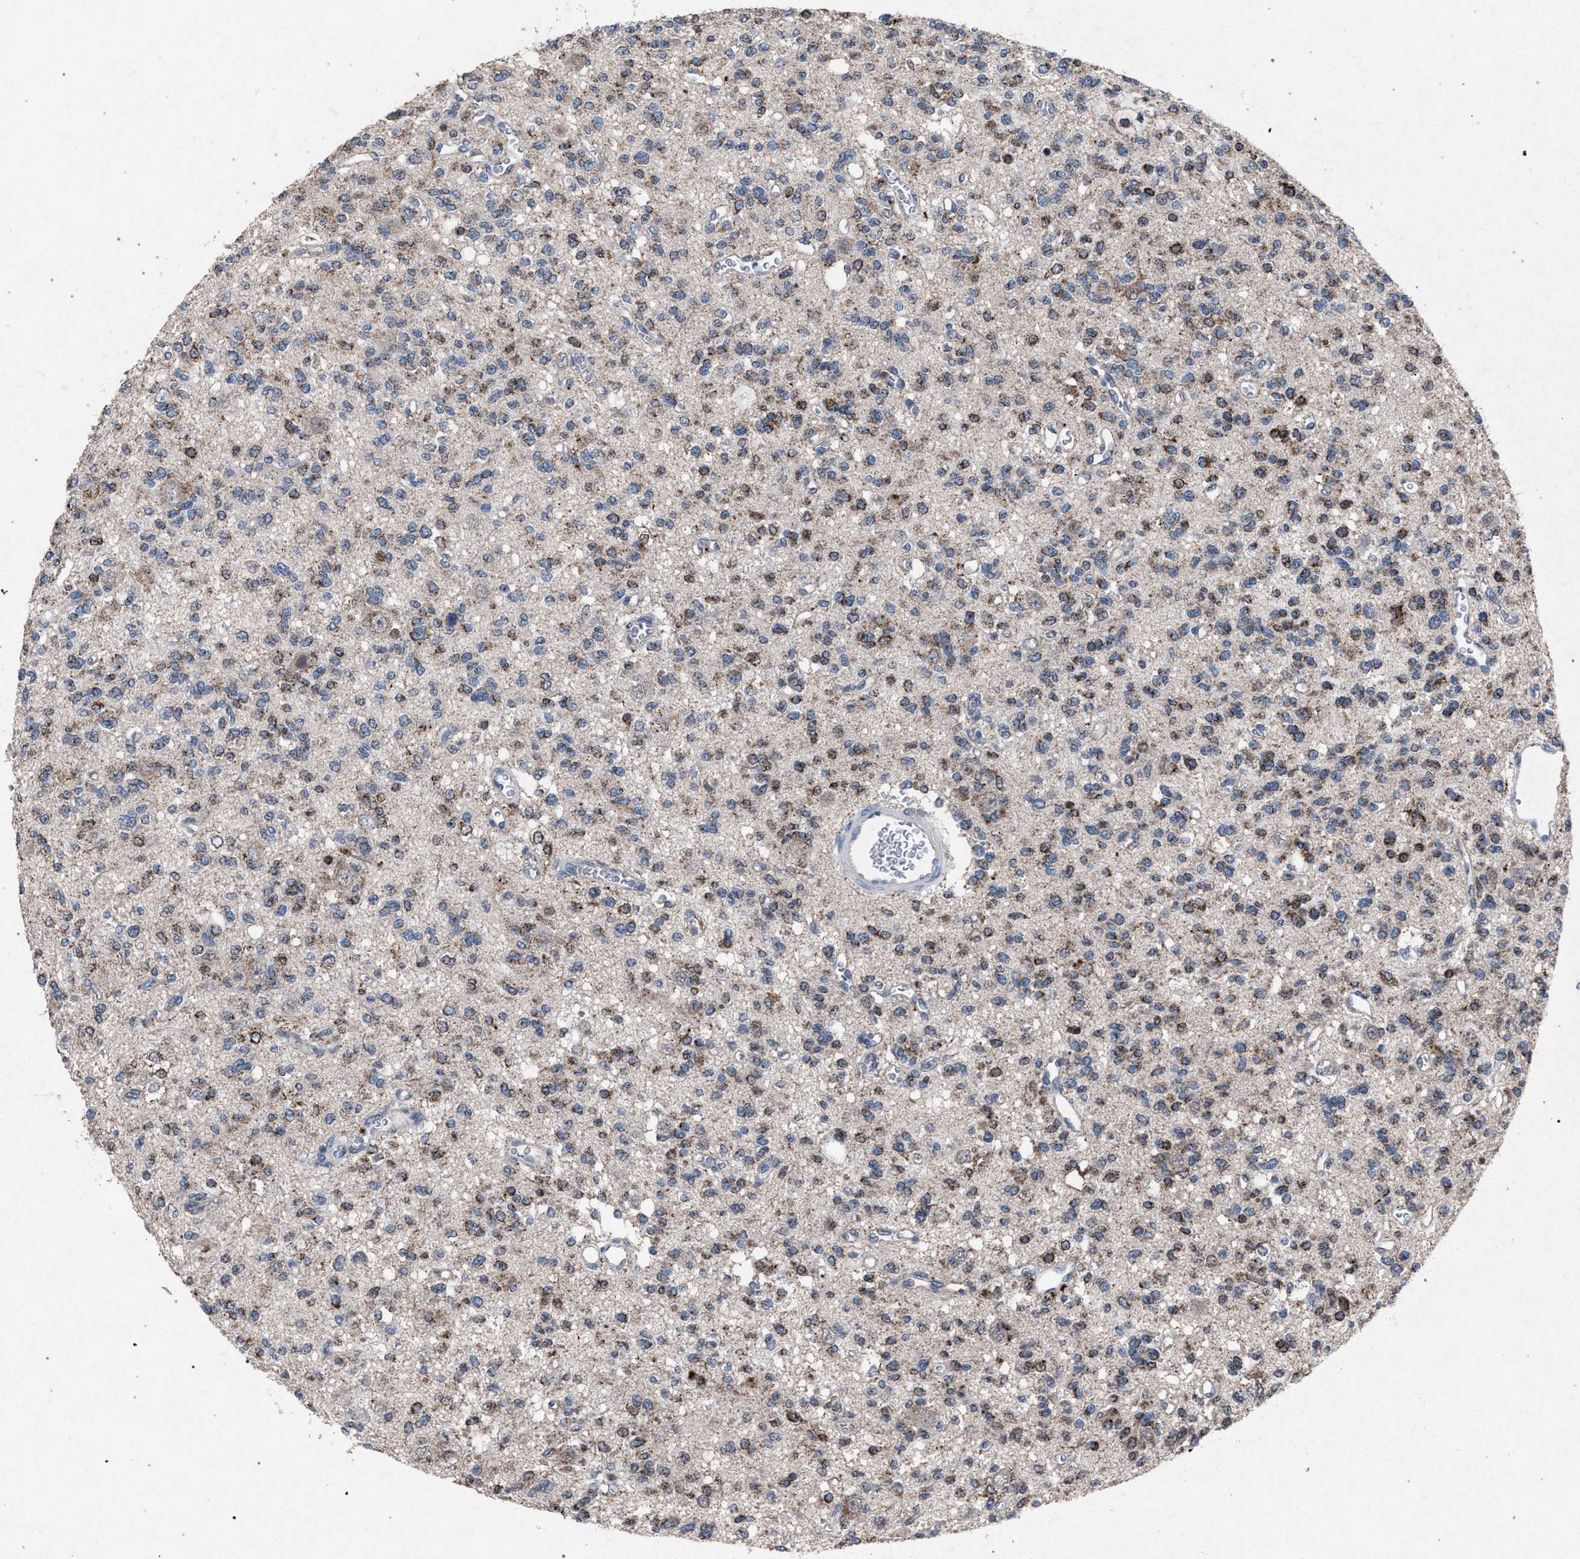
{"staining": {"intensity": "moderate", "quantity": "25%-75%", "location": "cytoplasmic/membranous"}, "tissue": "glioma", "cell_type": "Tumor cells", "image_type": "cancer", "snomed": [{"axis": "morphology", "description": "Glioma, malignant, Low grade"}, {"axis": "topography", "description": "Brain"}], "caption": "The immunohistochemical stain shows moderate cytoplasmic/membranous expression in tumor cells of malignant glioma (low-grade) tissue.", "gene": "HSD17B4", "patient": {"sex": "male", "age": 38}}